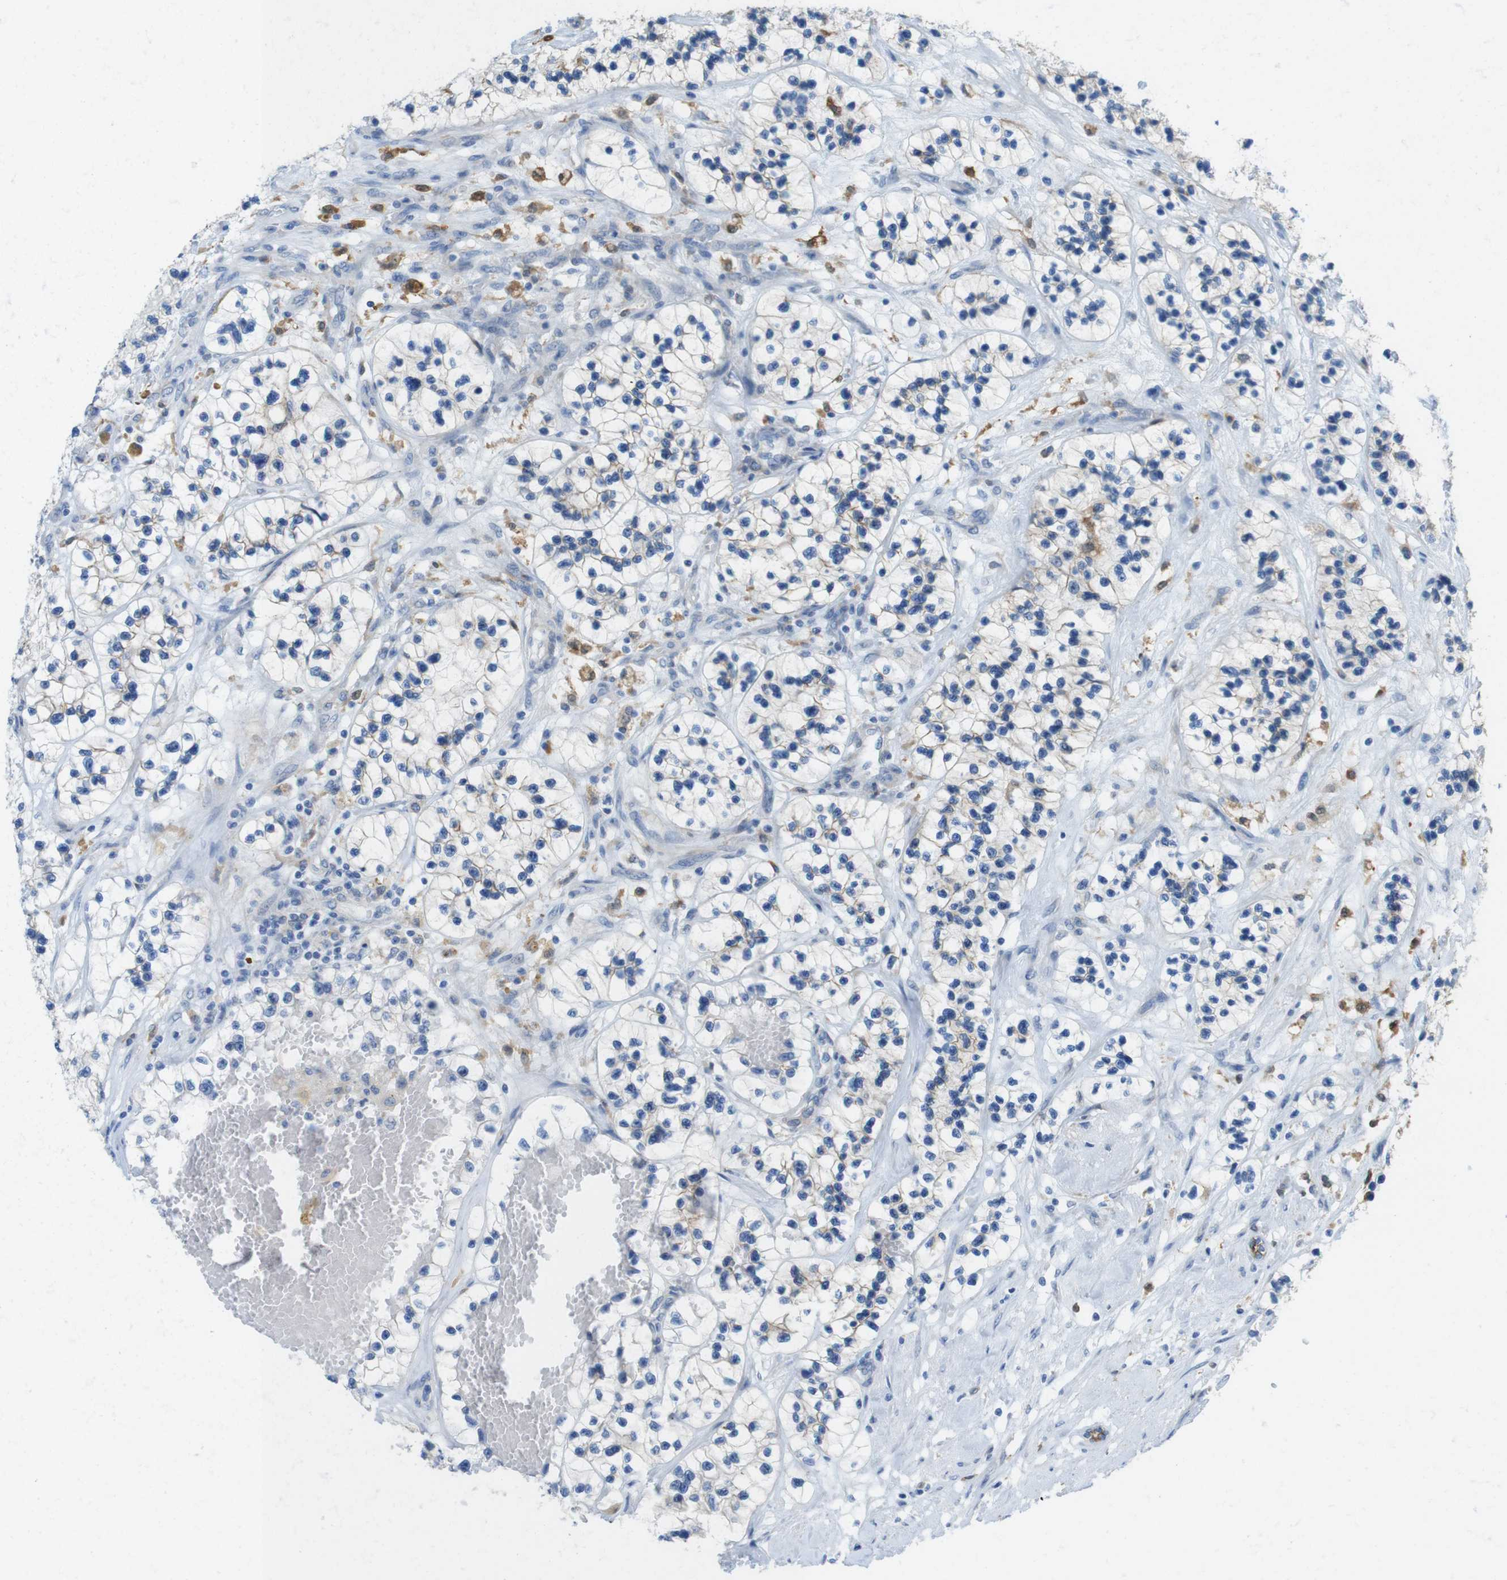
{"staining": {"intensity": "weak", "quantity": "<25%", "location": "cytoplasmic/membranous"}, "tissue": "renal cancer", "cell_type": "Tumor cells", "image_type": "cancer", "snomed": [{"axis": "morphology", "description": "Adenocarcinoma, NOS"}, {"axis": "topography", "description": "Kidney"}], "caption": "Tumor cells are negative for protein expression in human renal cancer (adenocarcinoma).", "gene": "CLMN", "patient": {"sex": "female", "age": 57}}